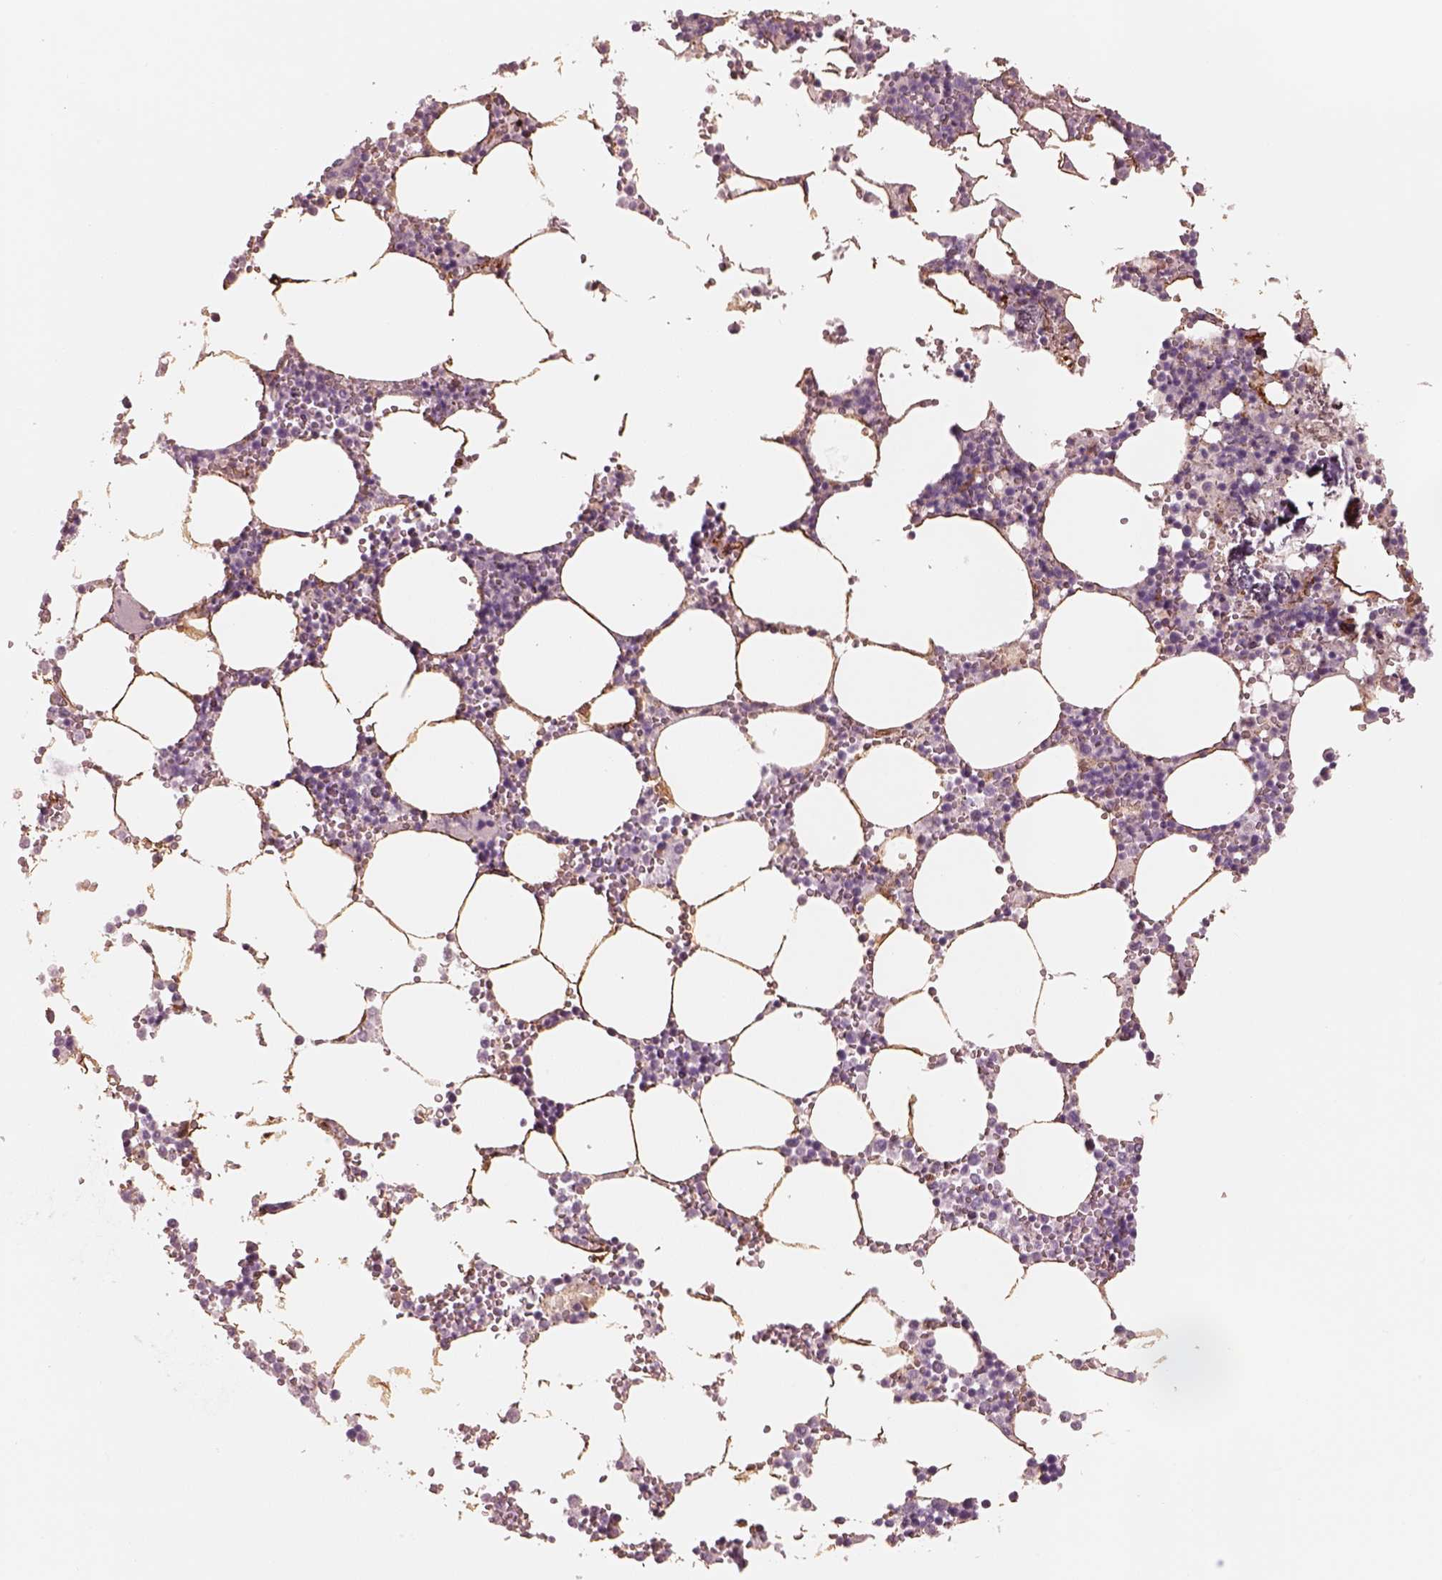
{"staining": {"intensity": "negative", "quantity": "none", "location": "none"}, "tissue": "bone marrow", "cell_type": "Hematopoietic cells", "image_type": "normal", "snomed": [{"axis": "morphology", "description": "Normal tissue, NOS"}, {"axis": "topography", "description": "Bone marrow"}], "caption": "Human bone marrow stained for a protein using immunohistochemistry (IHC) demonstrates no expression in hematopoietic cells.", "gene": "CRYM", "patient": {"sex": "male", "age": 54}}